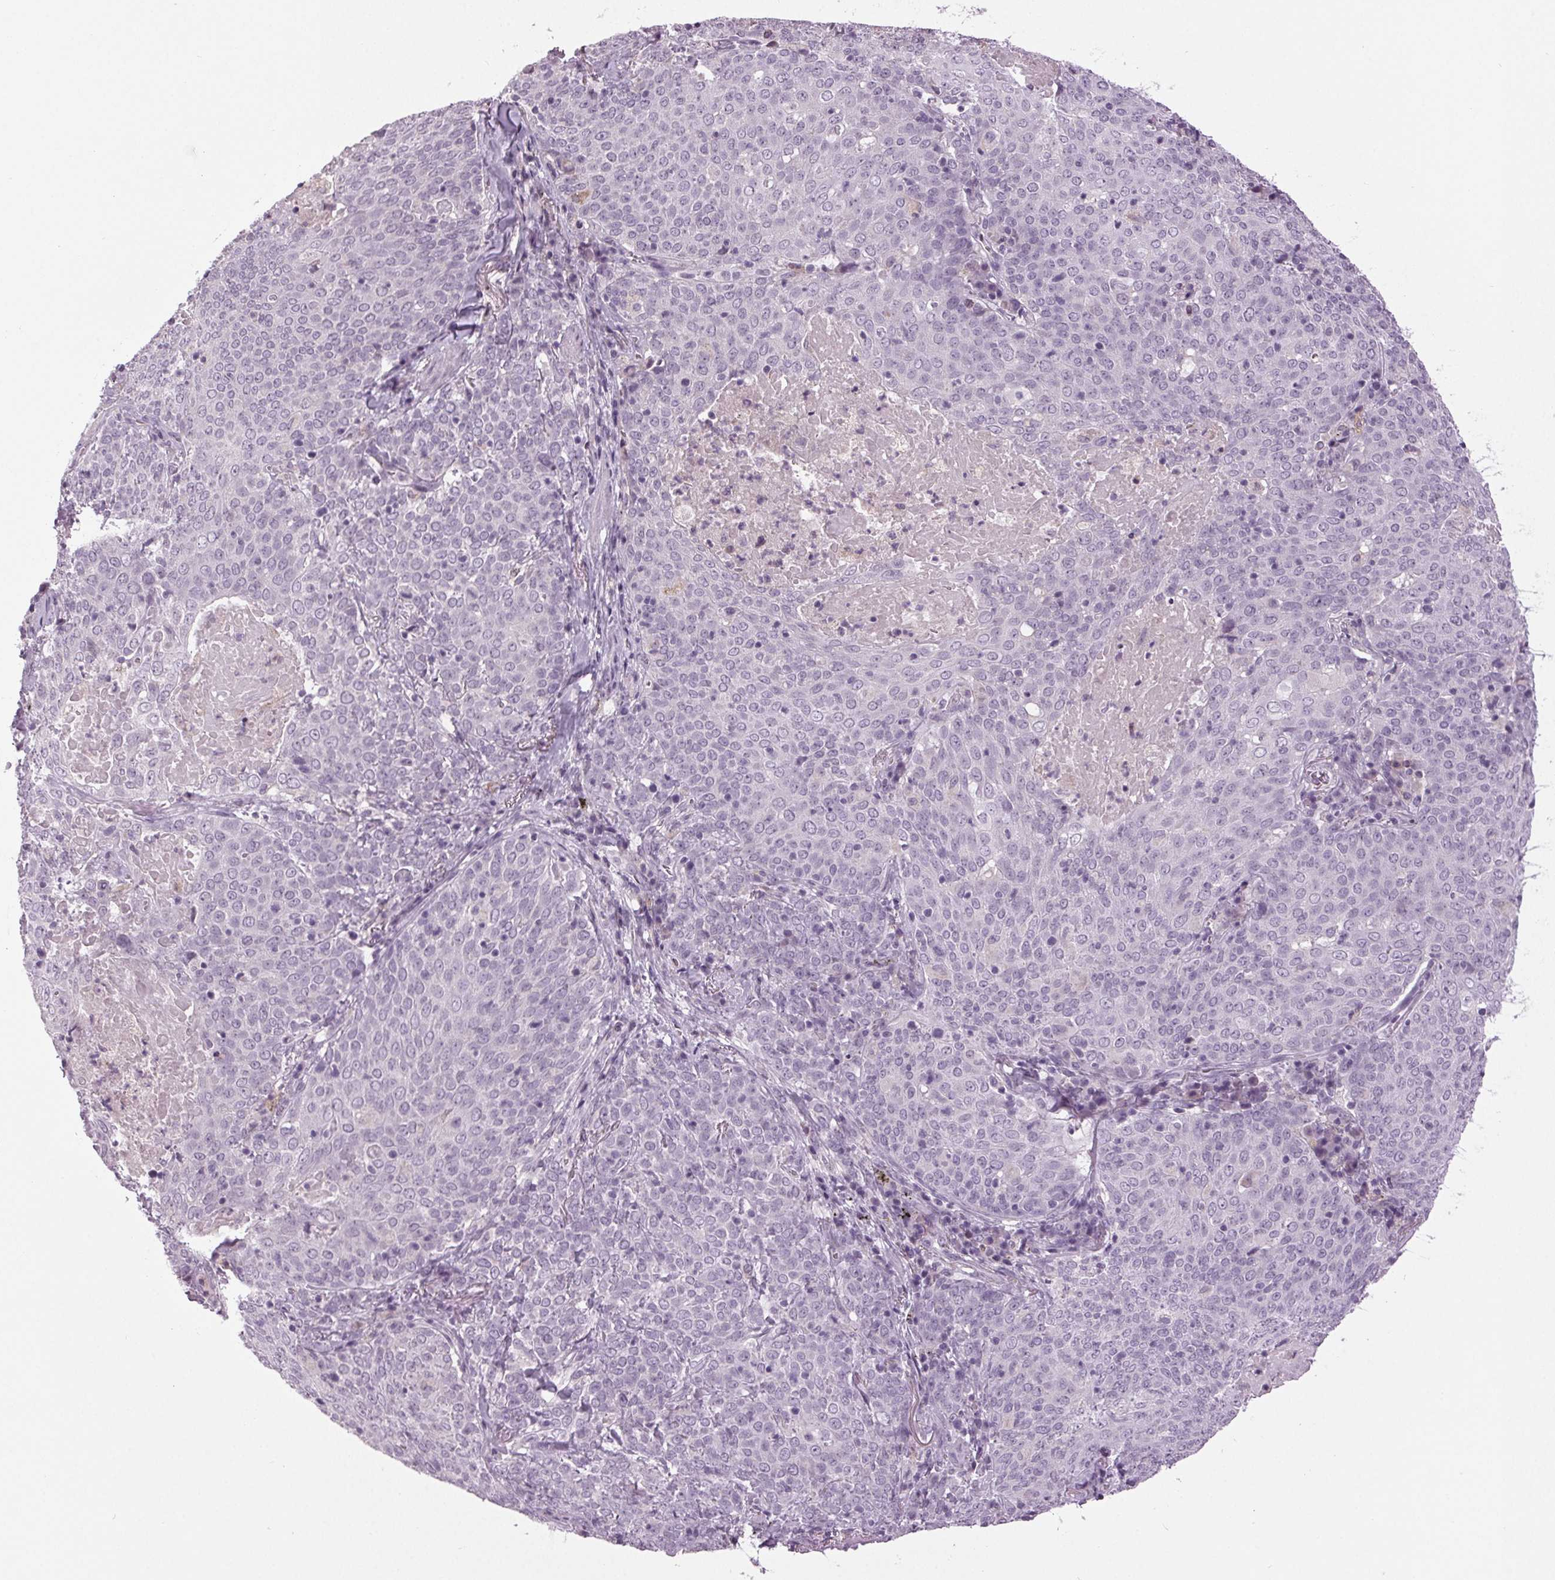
{"staining": {"intensity": "negative", "quantity": "none", "location": "none"}, "tissue": "lung cancer", "cell_type": "Tumor cells", "image_type": "cancer", "snomed": [{"axis": "morphology", "description": "Squamous cell carcinoma, NOS"}, {"axis": "topography", "description": "Lung"}], "caption": "DAB (3,3'-diaminobenzidine) immunohistochemical staining of human lung cancer exhibits no significant staining in tumor cells.", "gene": "DNAH12", "patient": {"sex": "male", "age": 82}}